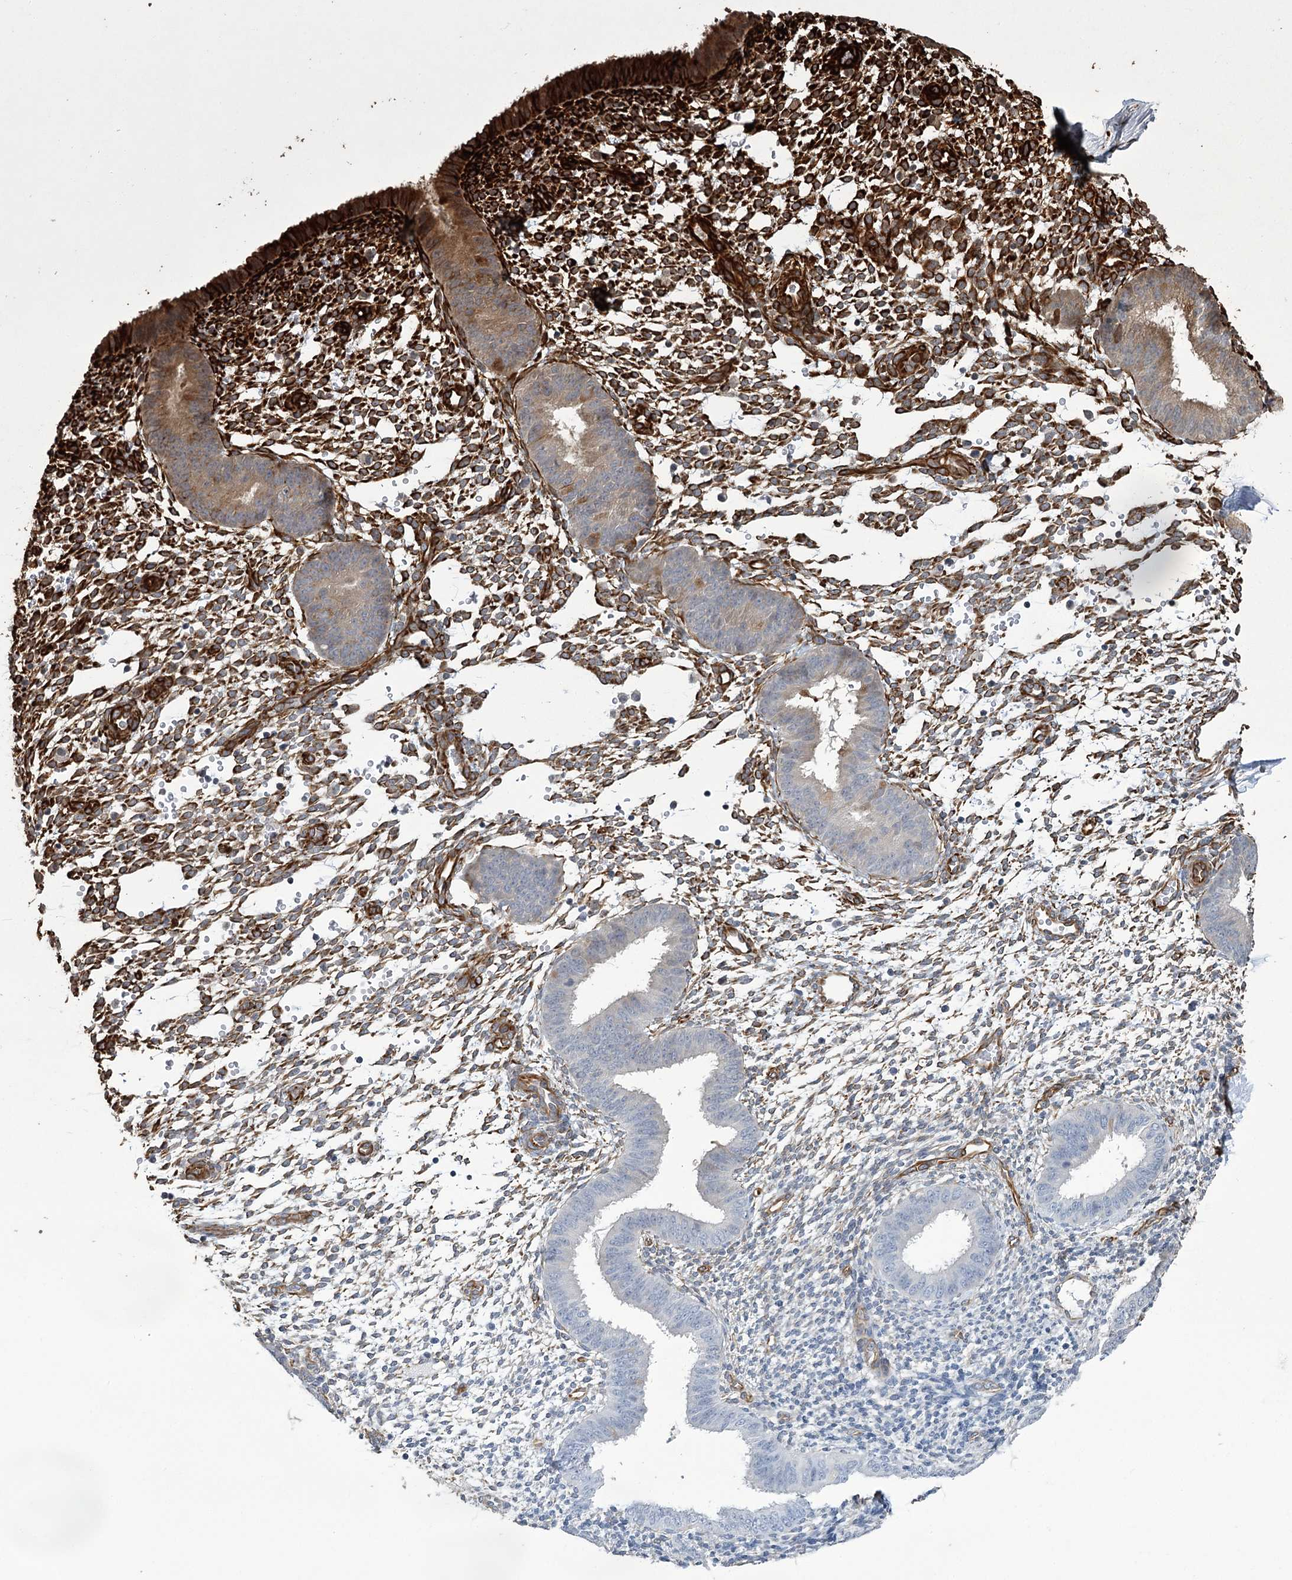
{"staining": {"intensity": "strong", "quantity": "25%-75%", "location": "cytoplasmic/membranous"}, "tissue": "endometrium", "cell_type": "Cells in endometrial stroma", "image_type": "normal", "snomed": [{"axis": "morphology", "description": "Normal tissue, NOS"}, {"axis": "topography", "description": "Uterus"}, {"axis": "topography", "description": "Endometrium"}], "caption": "Unremarkable endometrium displays strong cytoplasmic/membranous expression in approximately 25%-75% of cells in endometrial stroma, visualized by immunohistochemistry.", "gene": "RPAP3", "patient": {"sex": "female", "age": 48}}